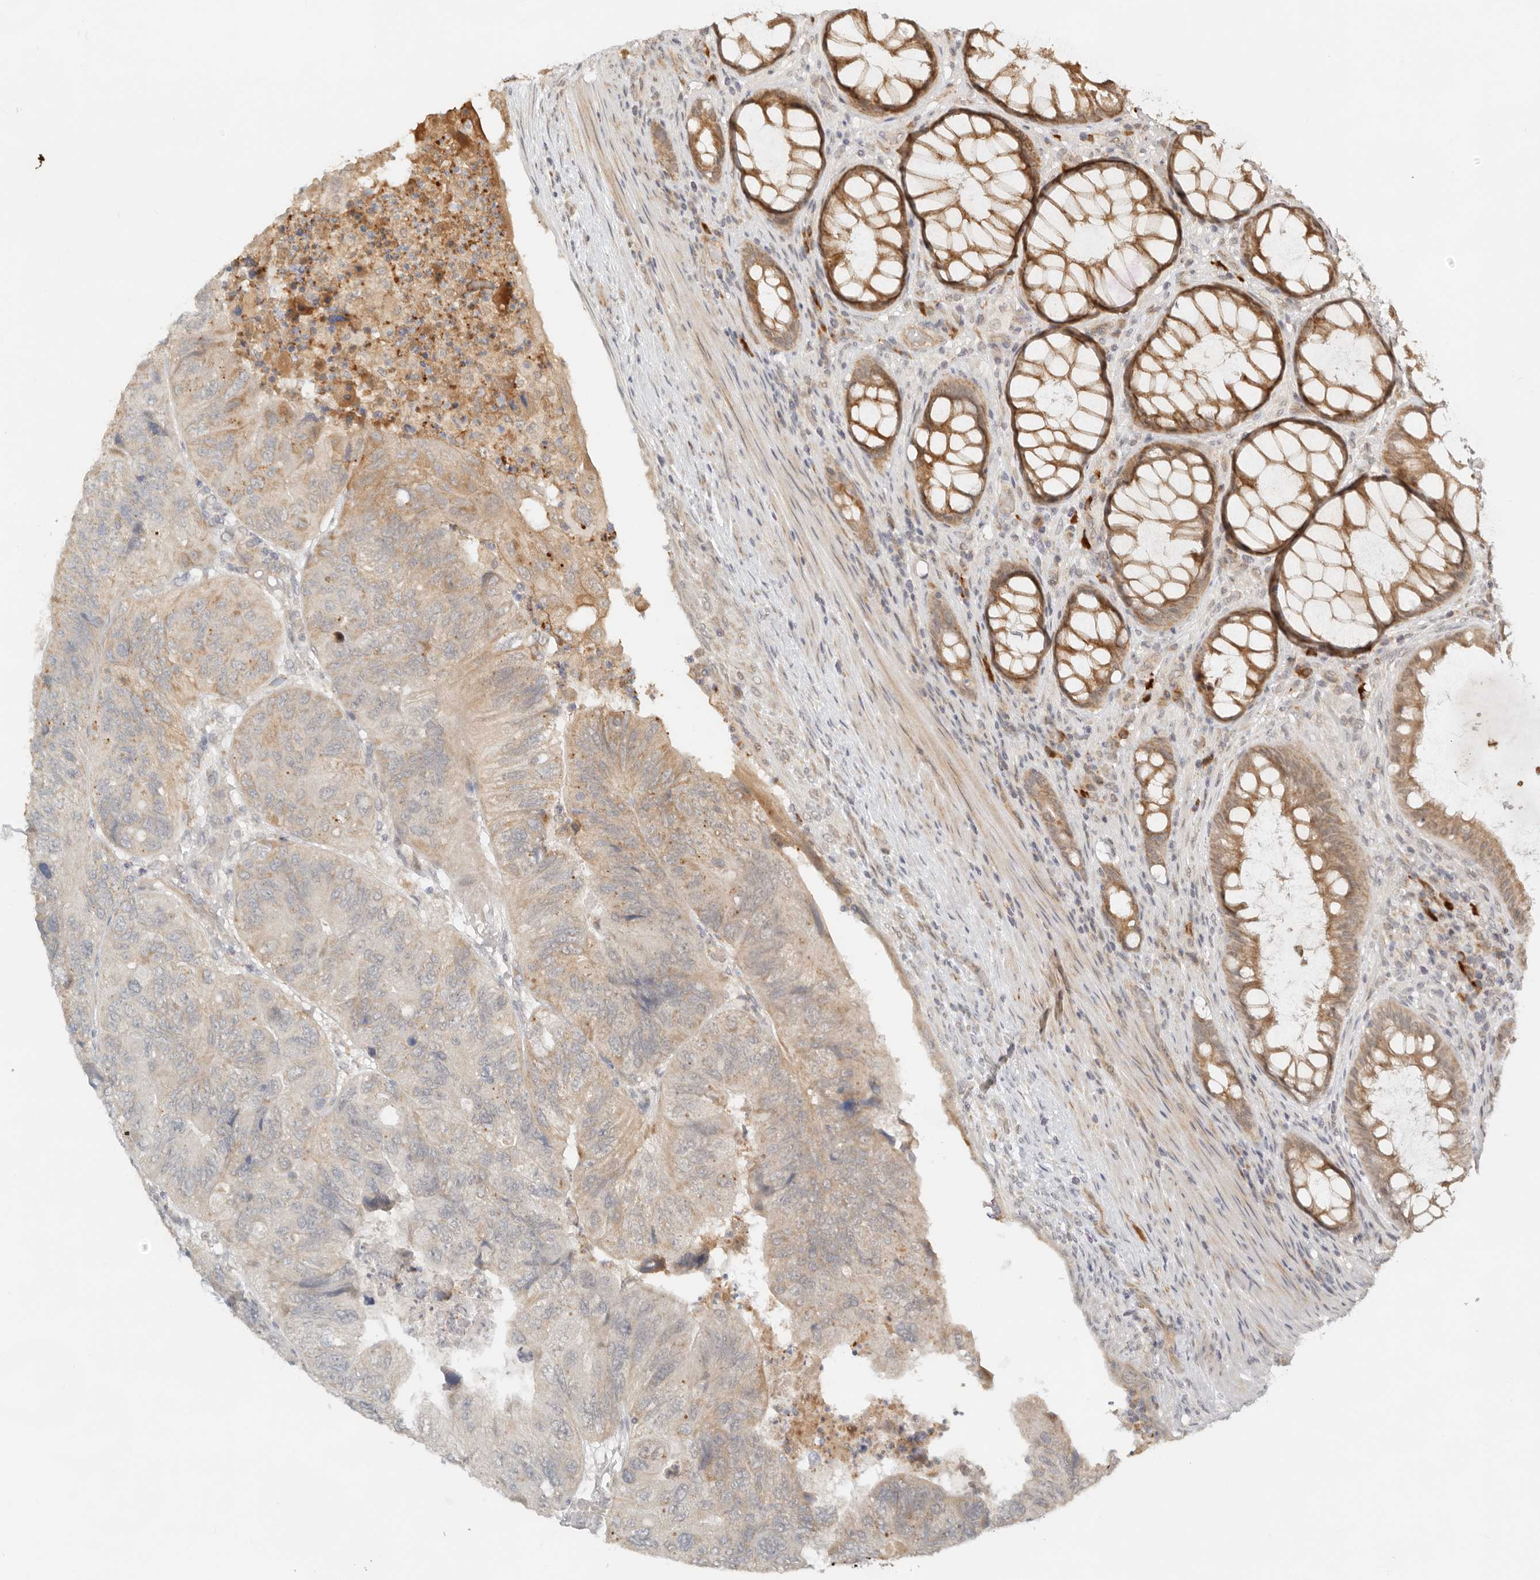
{"staining": {"intensity": "weak", "quantity": "25%-75%", "location": "cytoplasmic/membranous"}, "tissue": "colorectal cancer", "cell_type": "Tumor cells", "image_type": "cancer", "snomed": [{"axis": "morphology", "description": "Adenocarcinoma, NOS"}, {"axis": "topography", "description": "Rectum"}], "caption": "DAB immunohistochemical staining of human colorectal cancer (adenocarcinoma) reveals weak cytoplasmic/membranous protein staining in approximately 25%-75% of tumor cells.", "gene": "BAALC", "patient": {"sex": "male", "age": 63}}